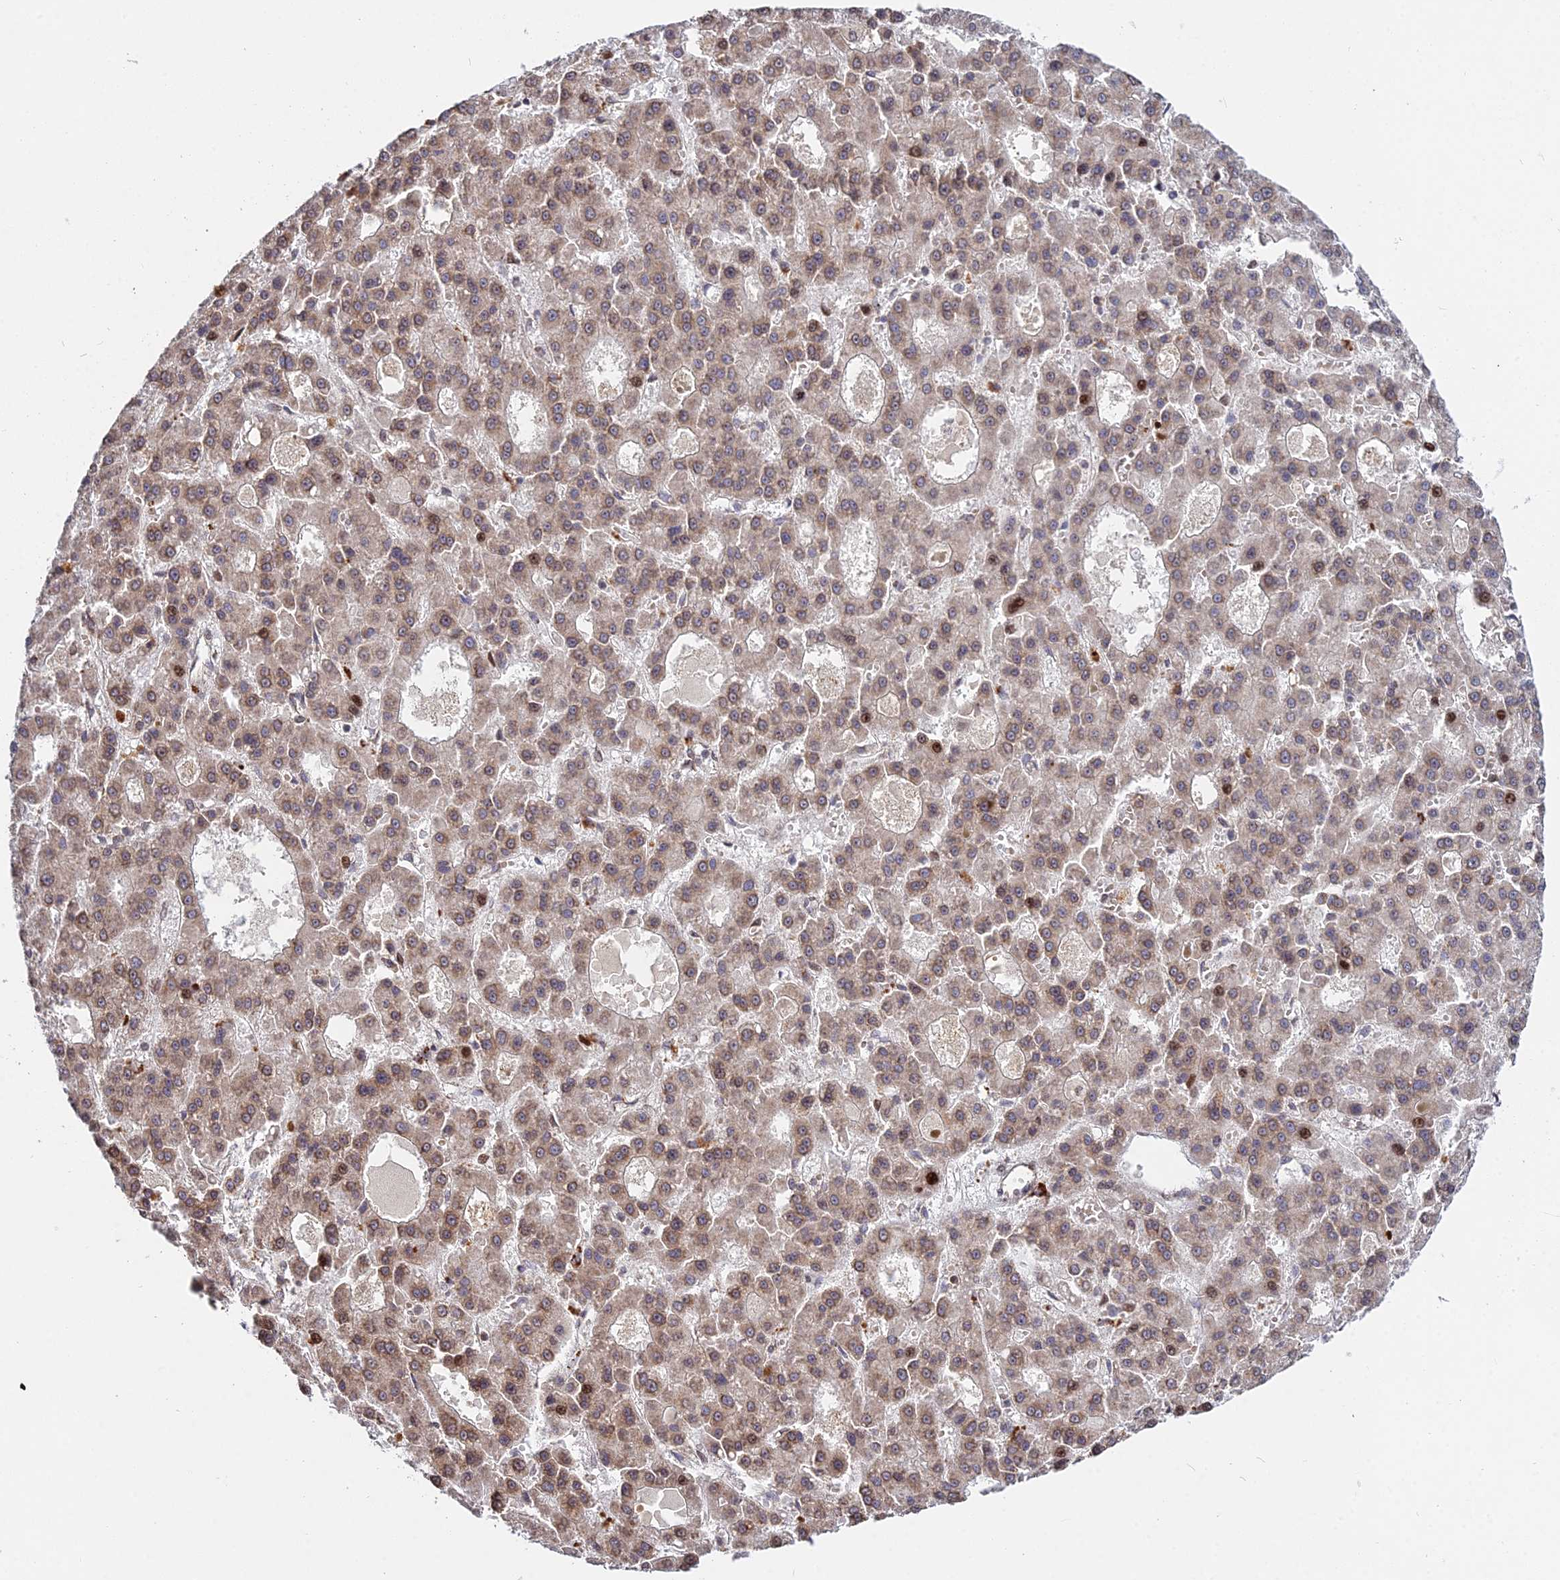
{"staining": {"intensity": "moderate", "quantity": ">75%", "location": "cytoplasmic/membranous"}, "tissue": "liver cancer", "cell_type": "Tumor cells", "image_type": "cancer", "snomed": [{"axis": "morphology", "description": "Carcinoma, Hepatocellular, NOS"}, {"axis": "topography", "description": "Liver"}], "caption": "Human hepatocellular carcinoma (liver) stained with a brown dye demonstrates moderate cytoplasmic/membranous positive positivity in about >75% of tumor cells.", "gene": "RBMS2", "patient": {"sex": "male", "age": 70}}